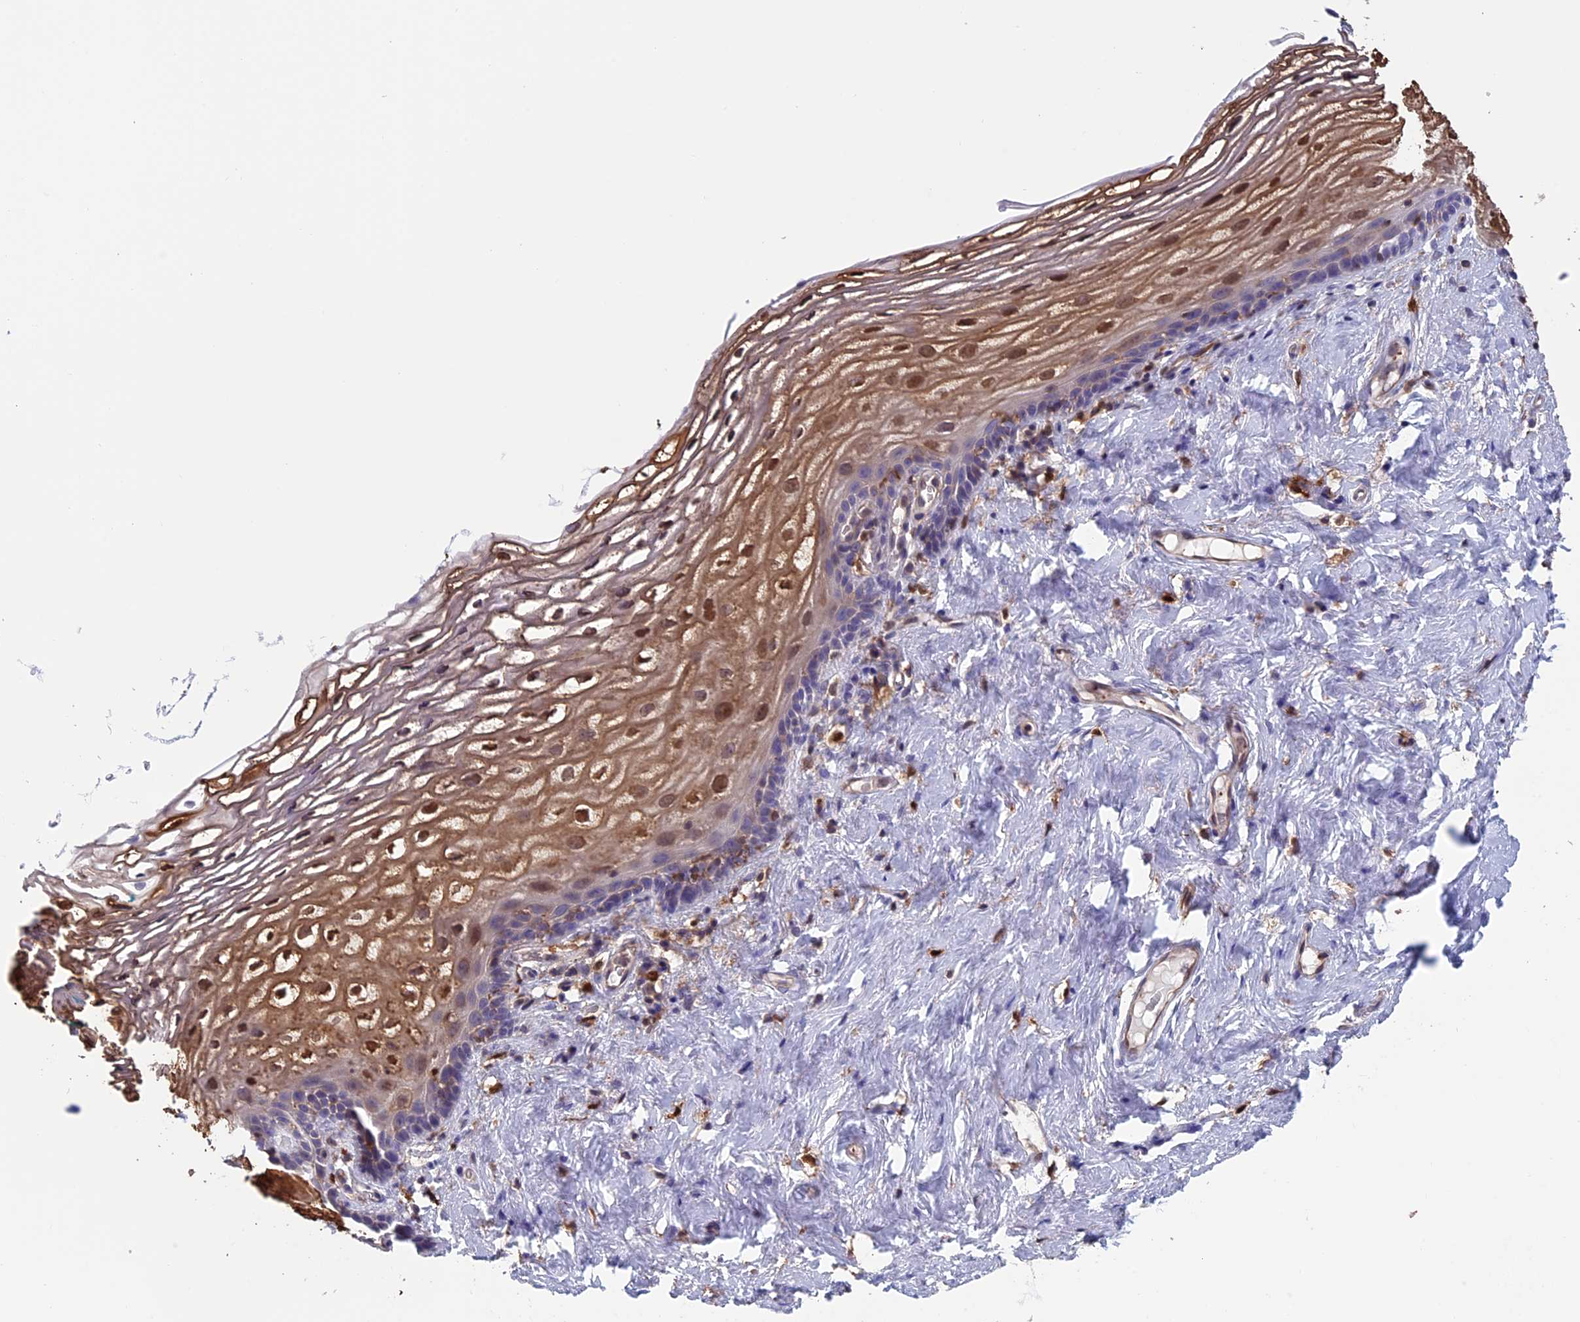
{"staining": {"intensity": "moderate", "quantity": "25%-75%", "location": "cytoplasmic/membranous,nuclear"}, "tissue": "vagina", "cell_type": "Squamous epithelial cells", "image_type": "normal", "snomed": [{"axis": "morphology", "description": "Normal tissue, NOS"}, {"axis": "morphology", "description": "Adenocarcinoma, NOS"}, {"axis": "topography", "description": "Rectum"}, {"axis": "topography", "description": "Vagina"}], "caption": "Vagina was stained to show a protein in brown. There is medium levels of moderate cytoplasmic/membranous,nuclear expression in approximately 25%-75% of squamous epithelial cells. The staining was performed using DAB (3,3'-diaminobenzidine) to visualize the protein expression in brown, while the nuclei were stained in blue with hematoxylin (Magnification: 20x).", "gene": "ARHGAP18", "patient": {"sex": "female", "age": 71}}